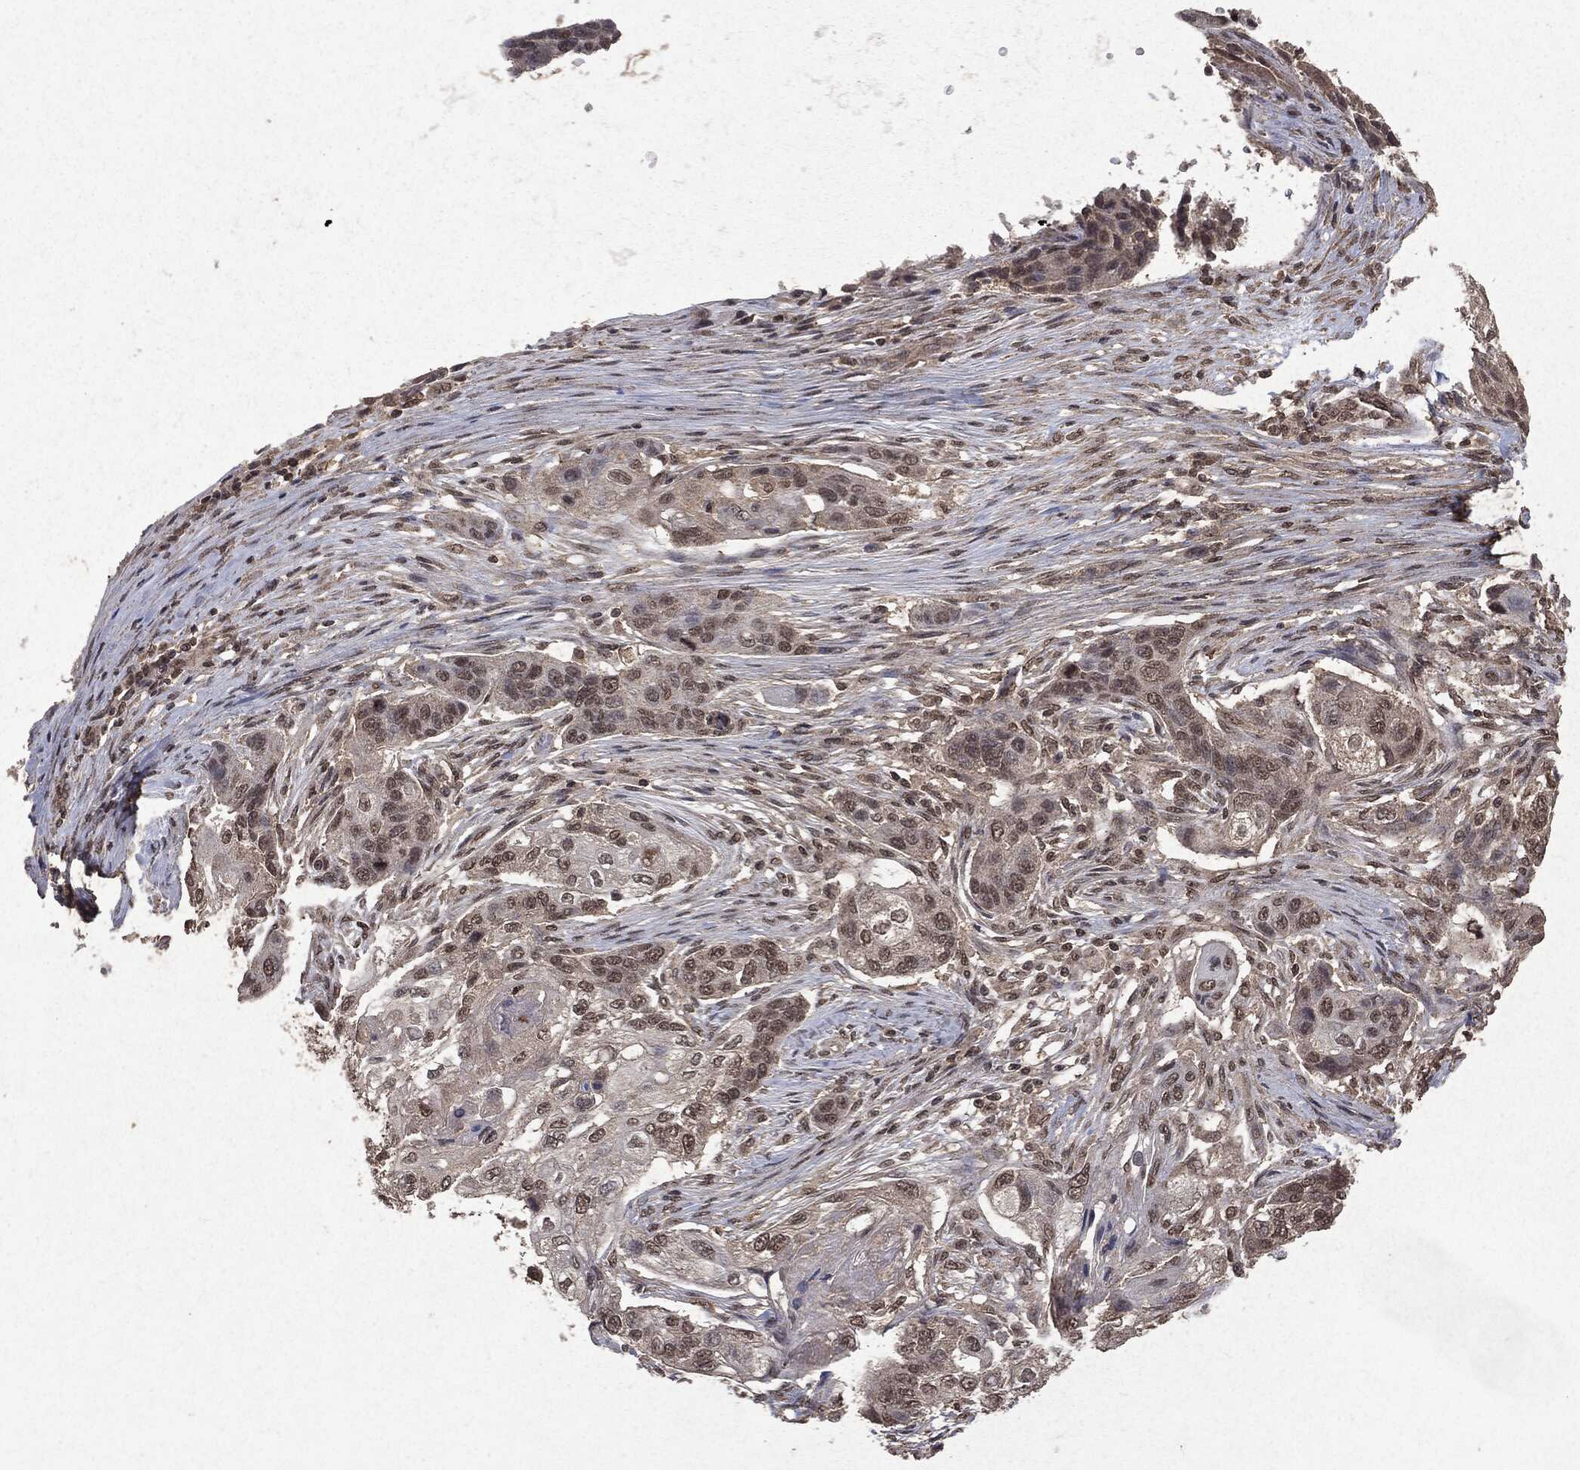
{"staining": {"intensity": "weak", "quantity": "<25%", "location": "nuclear"}, "tissue": "lung cancer", "cell_type": "Tumor cells", "image_type": "cancer", "snomed": [{"axis": "morphology", "description": "Normal tissue, NOS"}, {"axis": "morphology", "description": "Squamous cell carcinoma, NOS"}, {"axis": "topography", "description": "Bronchus"}, {"axis": "topography", "description": "Lung"}], "caption": "Immunohistochemistry of human lung squamous cell carcinoma reveals no positivity in tumor cells. (DAB (3,3'-diaminobenzidine) immunohistochemistry (IHC), high magnification).", "gene": "PEBP1", "patient": {"sex": "male", "age": 69}}